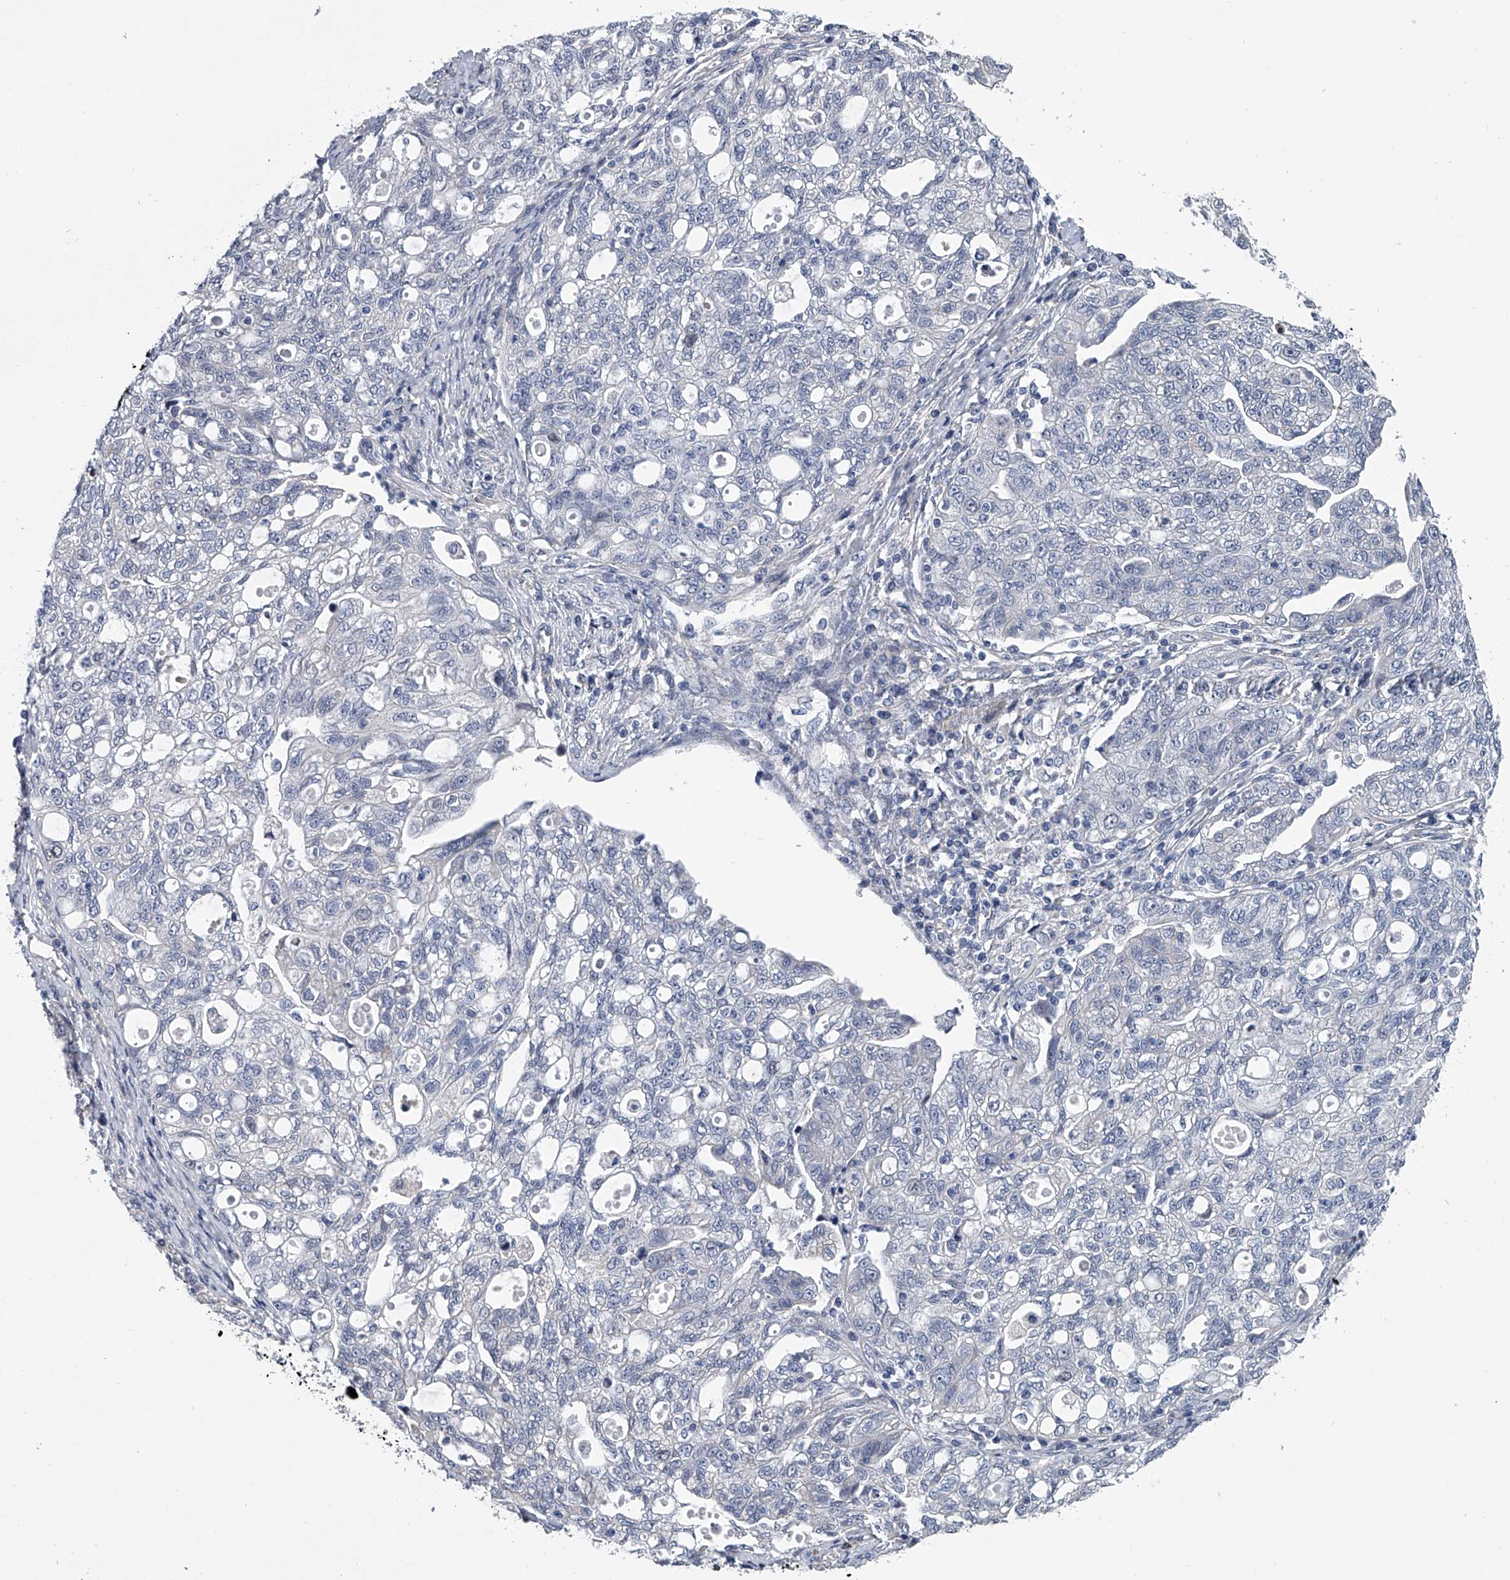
{"staining": {"intensity": "negative", "quantity": "none", "location": "none"}, "tissue": "ovarian cancer", "cell_type": "Tumor cells", "image_type": "cancer", "snomed": [{"axis": "morphology", "description": "Carcinoma, NOS"}, {"axis": "morphology", "description": "Cystadenocarcinoma, serous, NOS"}, {"axis": "topography", "description": "Ovary"}], "caption": "DAB (3,3'-diaminobenzidine) immunohistochemical staining of carcinoma (ovarian) demonstrates no significant positivity in tumor cells.", "gene": "ABCG1", "patient": {"sex": "female", "age": 69}}